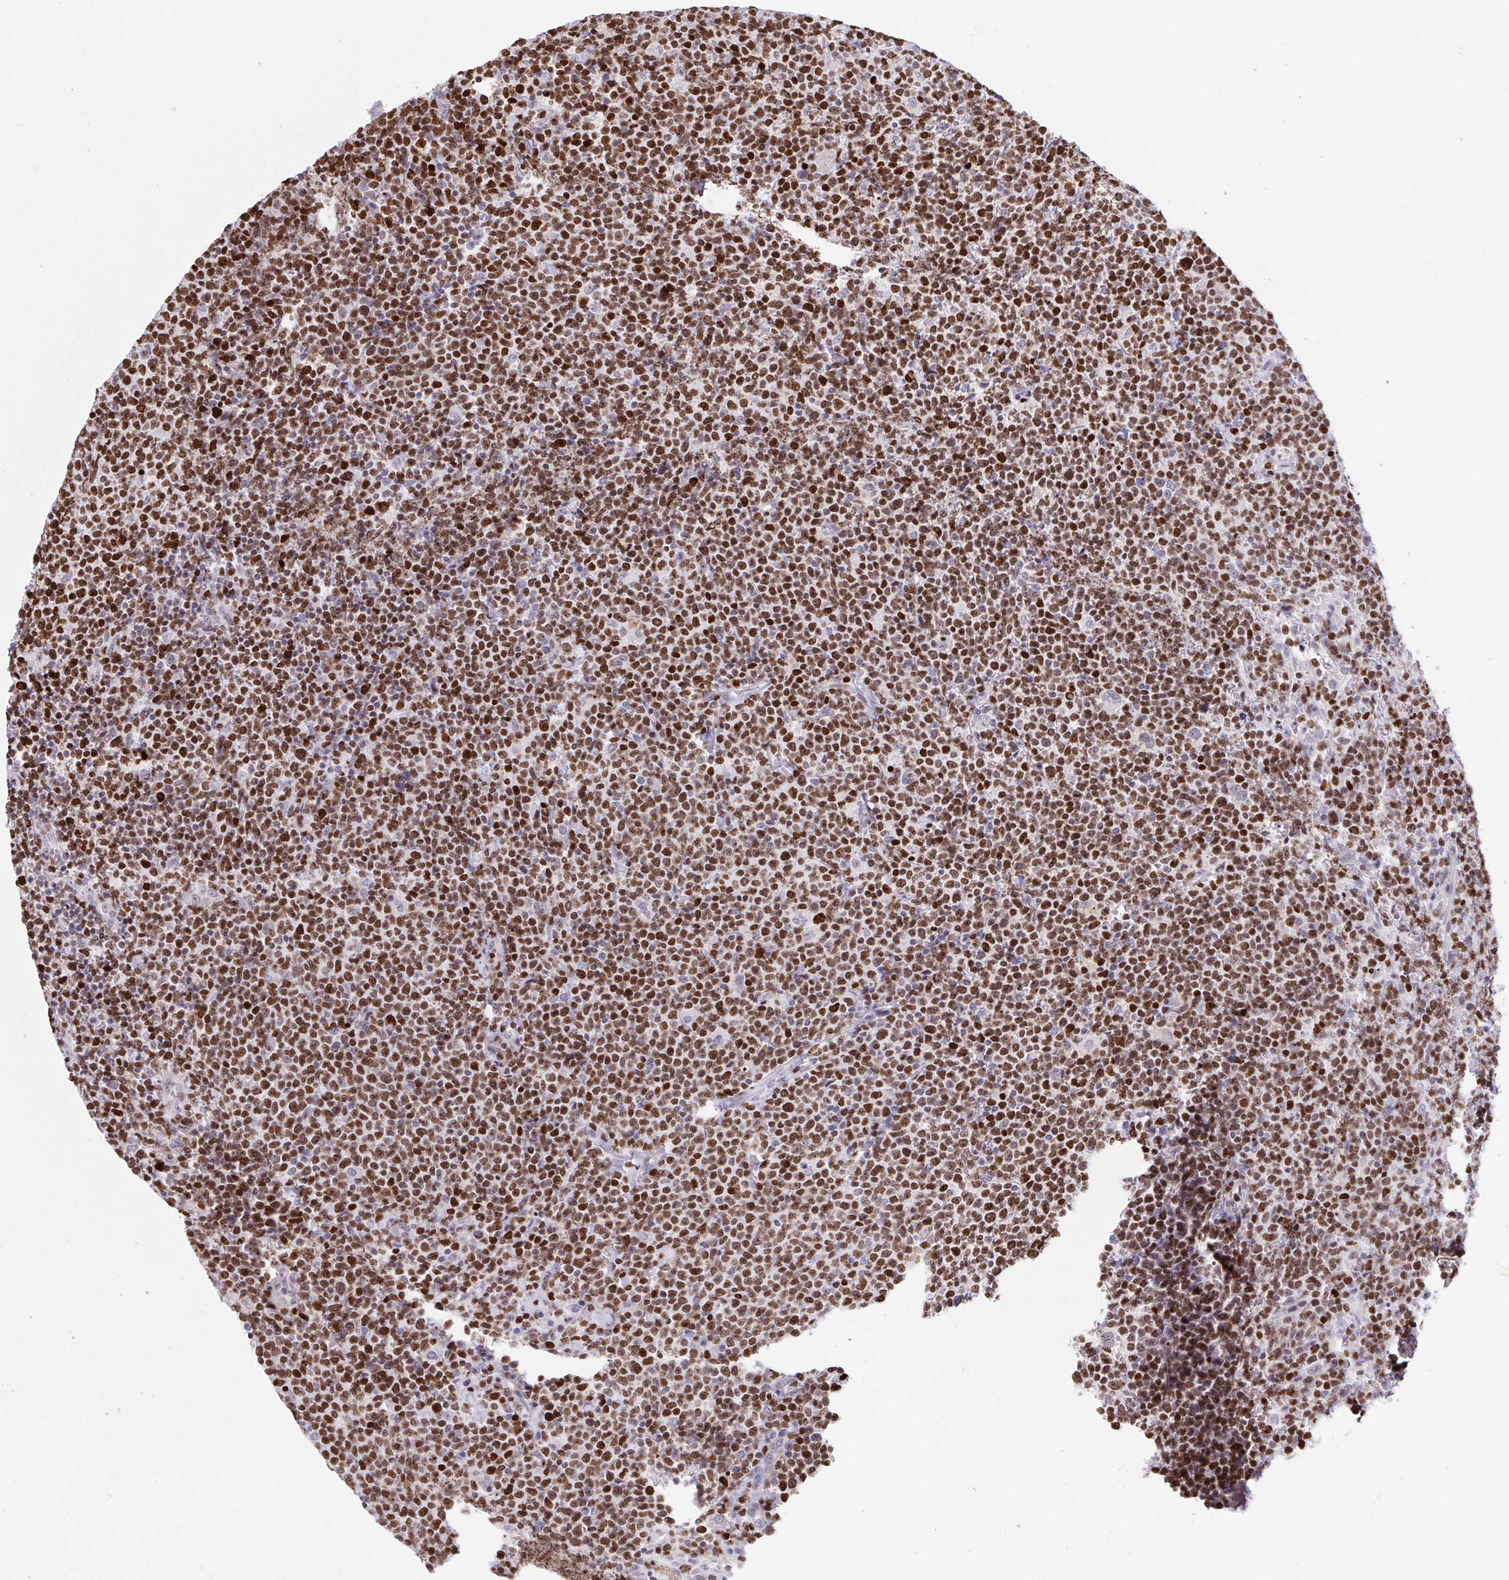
{"staining": {"intensity": "strong", "quantity": ">75%", "location": "nuclear"}, "tissue": "lymphoma", "cell_type": "Tumor cells", "image_type": "cancer", "snomed": [{"axis": "morphology", "description": "Malignant lymphoma, non-Hodgkin's type, High grade"}, {"axis": "topography", "description": "Lymph node"}], "caption": "The micrograph displays a brown stain indicating the presence of a protein in the nuclear of tumor cells in malignant lymphoma, non-Hodgkin's type (high-grade).", "gene": "HMGB2", "patient": {"sex": "male", "age": 61}}